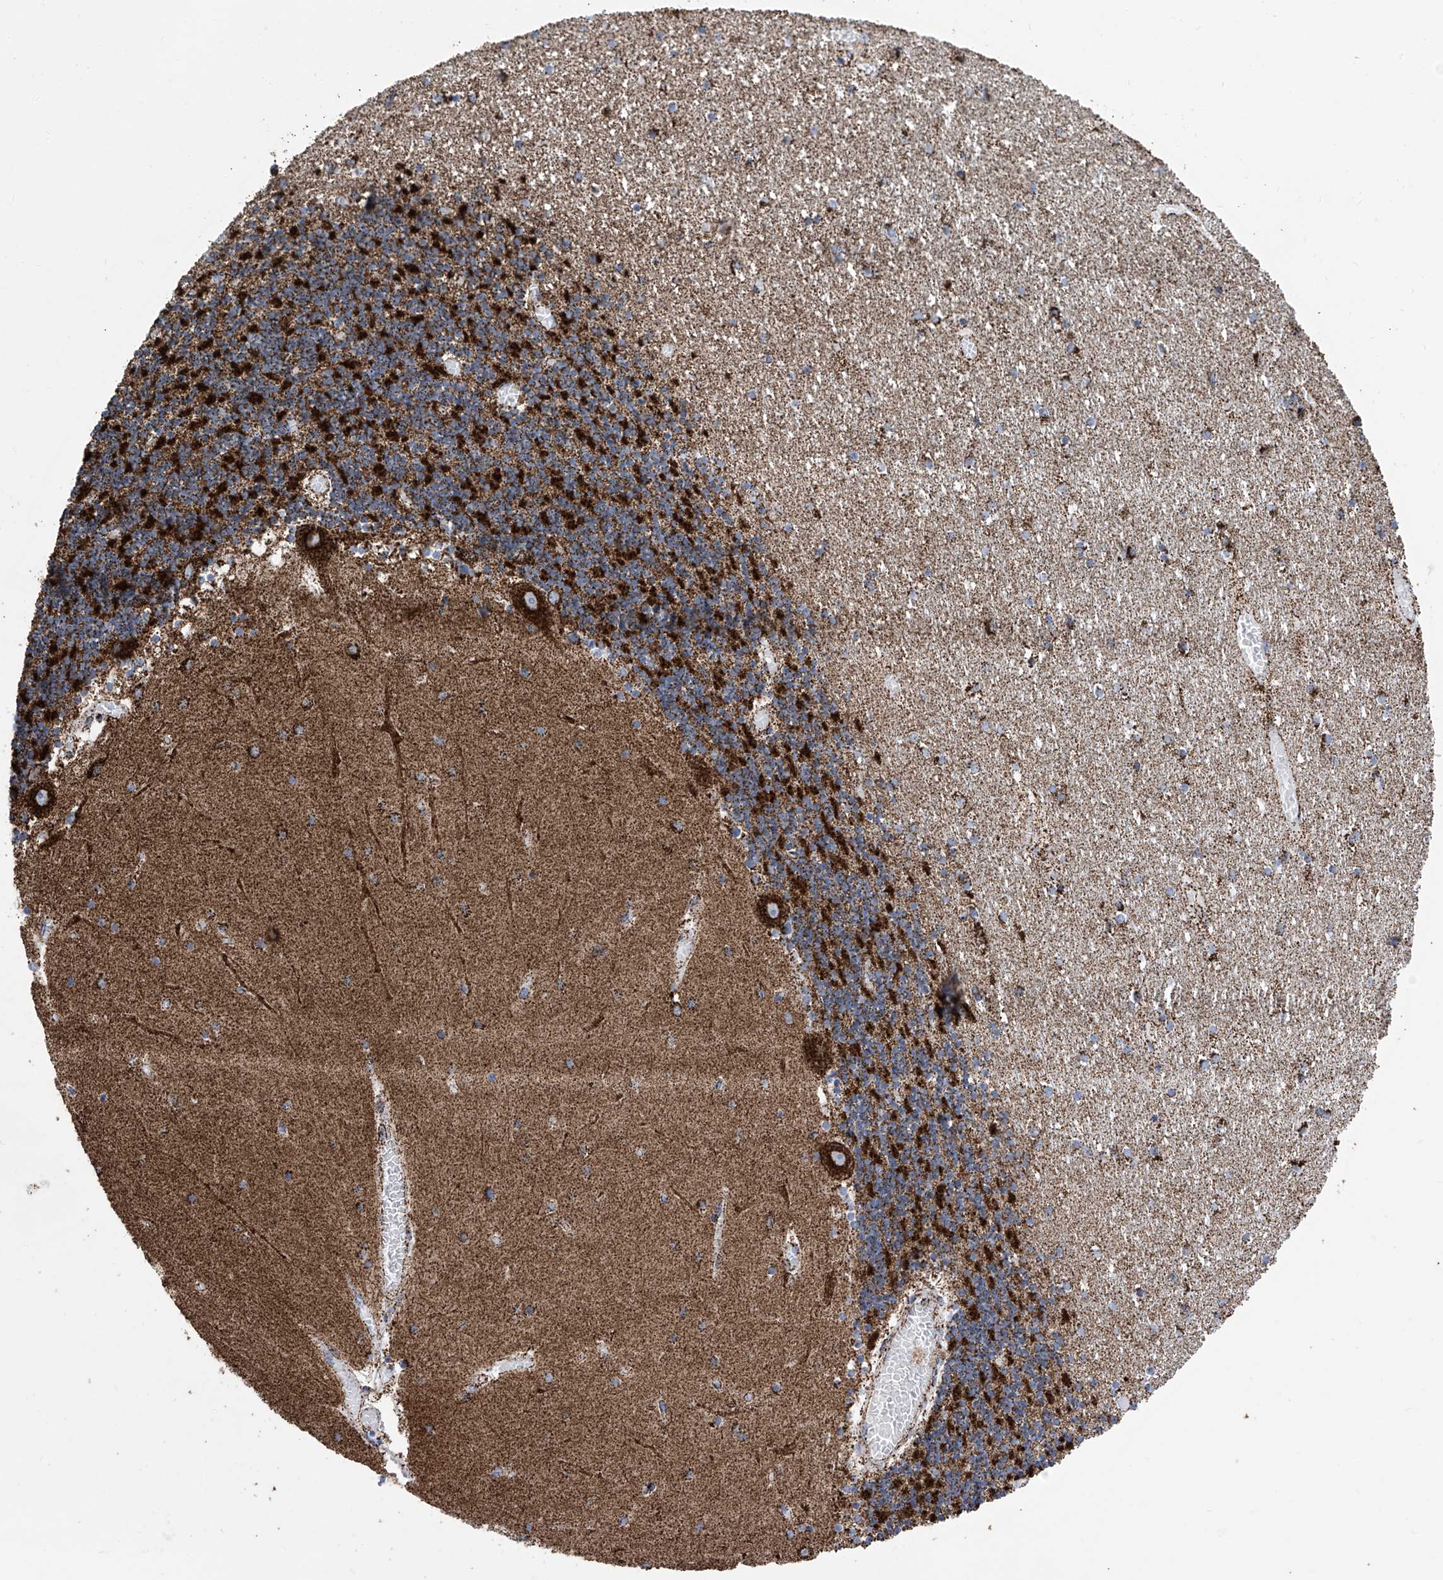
{"staining": {"intensity": "strong", "quantity": ">75%", "location": "cytoplasmic/membranous"}, "tissue": "cerebellum", "cell_type": "Cells in granular layer", "image_type": "normal", "snomed": [{"axis": "morphology", "description": "Normal tissue, NOS"}, {"axis": "topography", "description": "Cerebellum"}], "caption": "Cerebellum stained with DAB immunohistochemistry (IHC) demonstrates high levels of strong cytoplasmic/membranous positivity in approximately >75% of cells in granular layer. The protein is stained brown, and the nuclei are stained in blue (DAB (3,3'-diaminobenzidine) IHC with brightfield microscopy, high magnification).", "gene": "ATP5PF", "patient": {"sex": "female", "age": 28}}